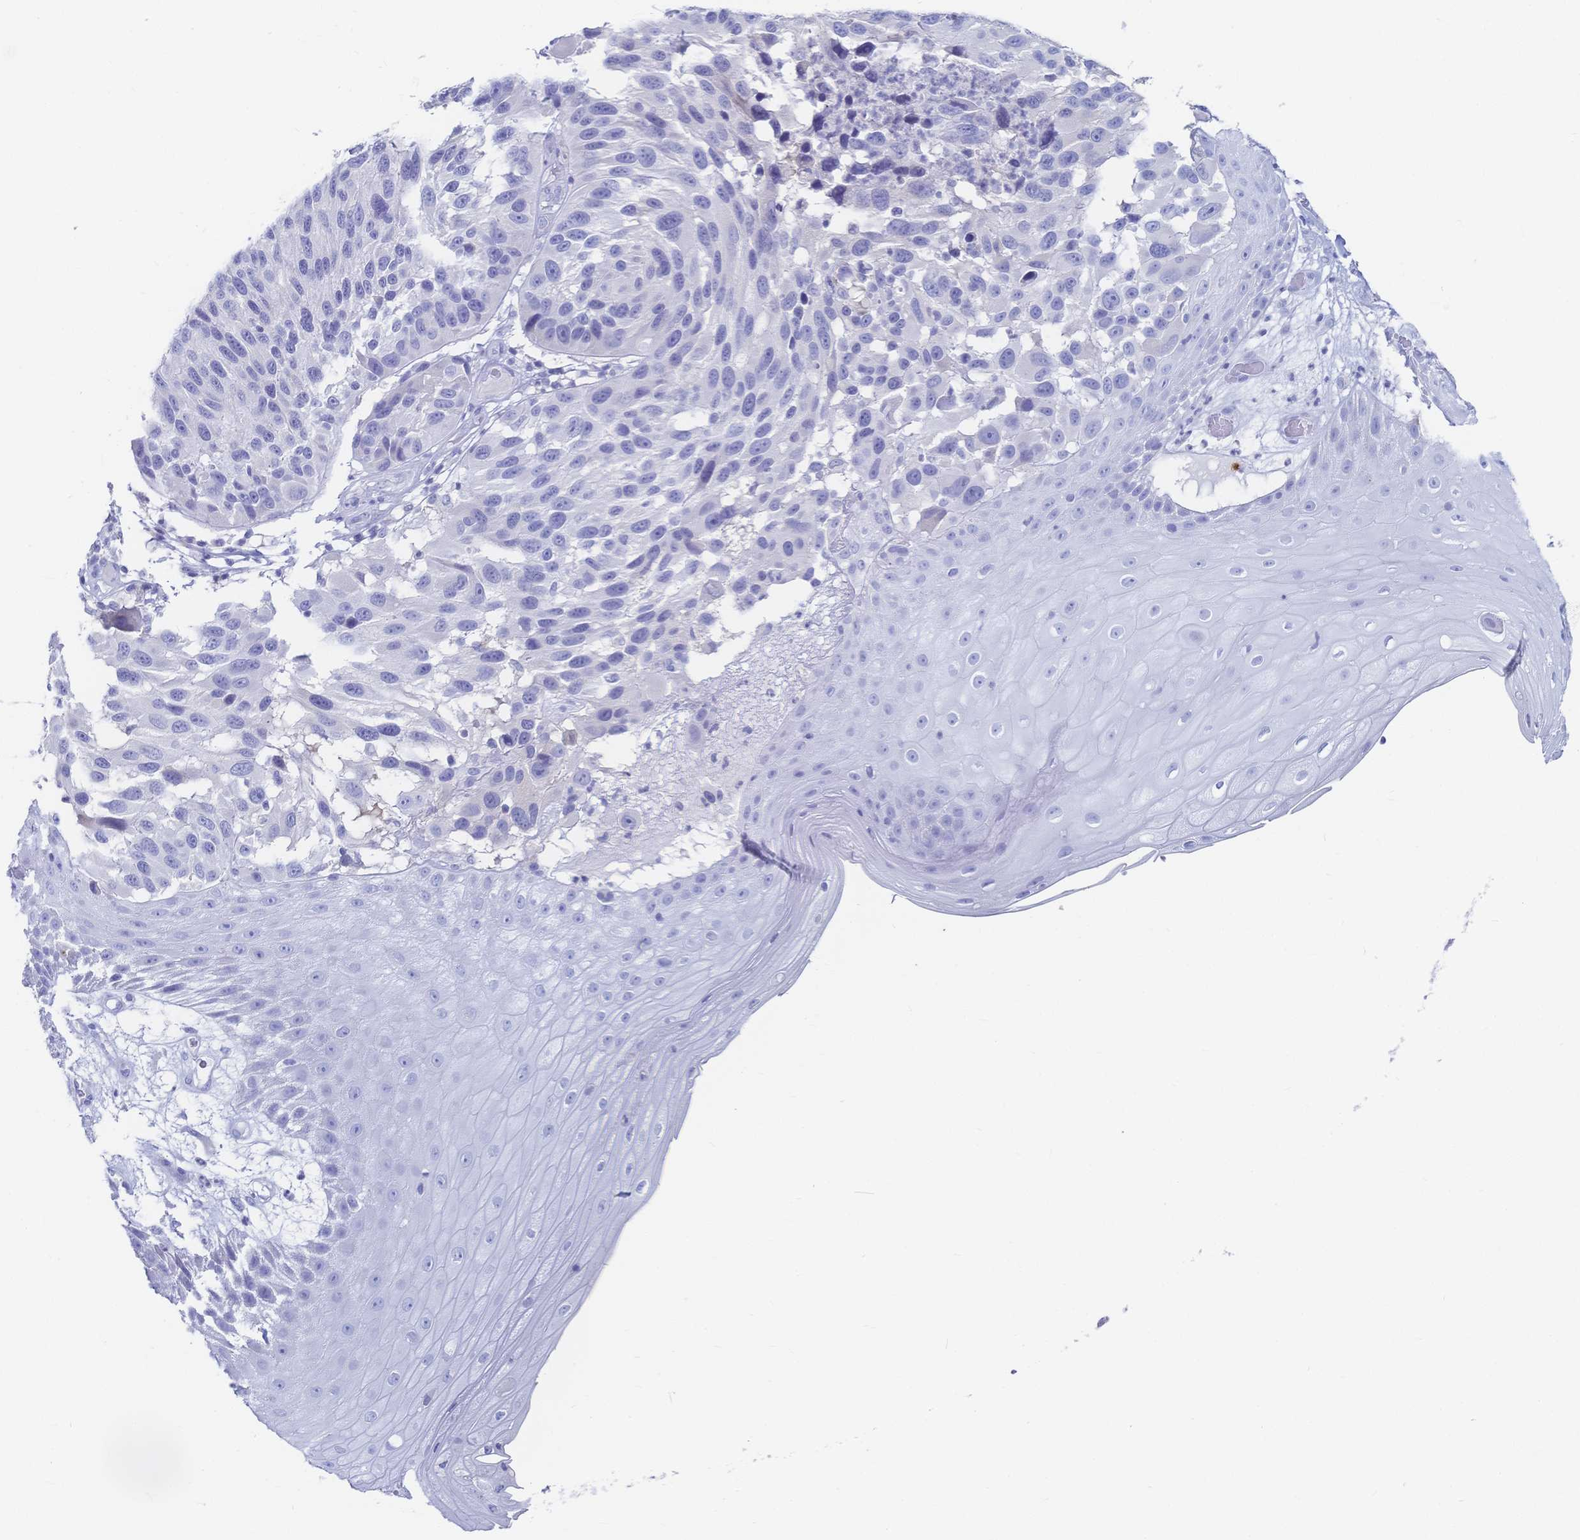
{"staining": {"intensity": "negative", "quantity": "none", "location": "none"}, "tissue": "melanoma", "cell_type": "Tumor cells", "image_type": "cancer", "snomed": [{"axis": "morphology", "description": "Malignant melanoma, NOS"}, {"axis": "topography", "description": "Skin"}], "caption": "There is no significant expression in tumor cells of melanoma.", "gene": "IL2RB", "patient": {"sex": "male", "age": 53}}